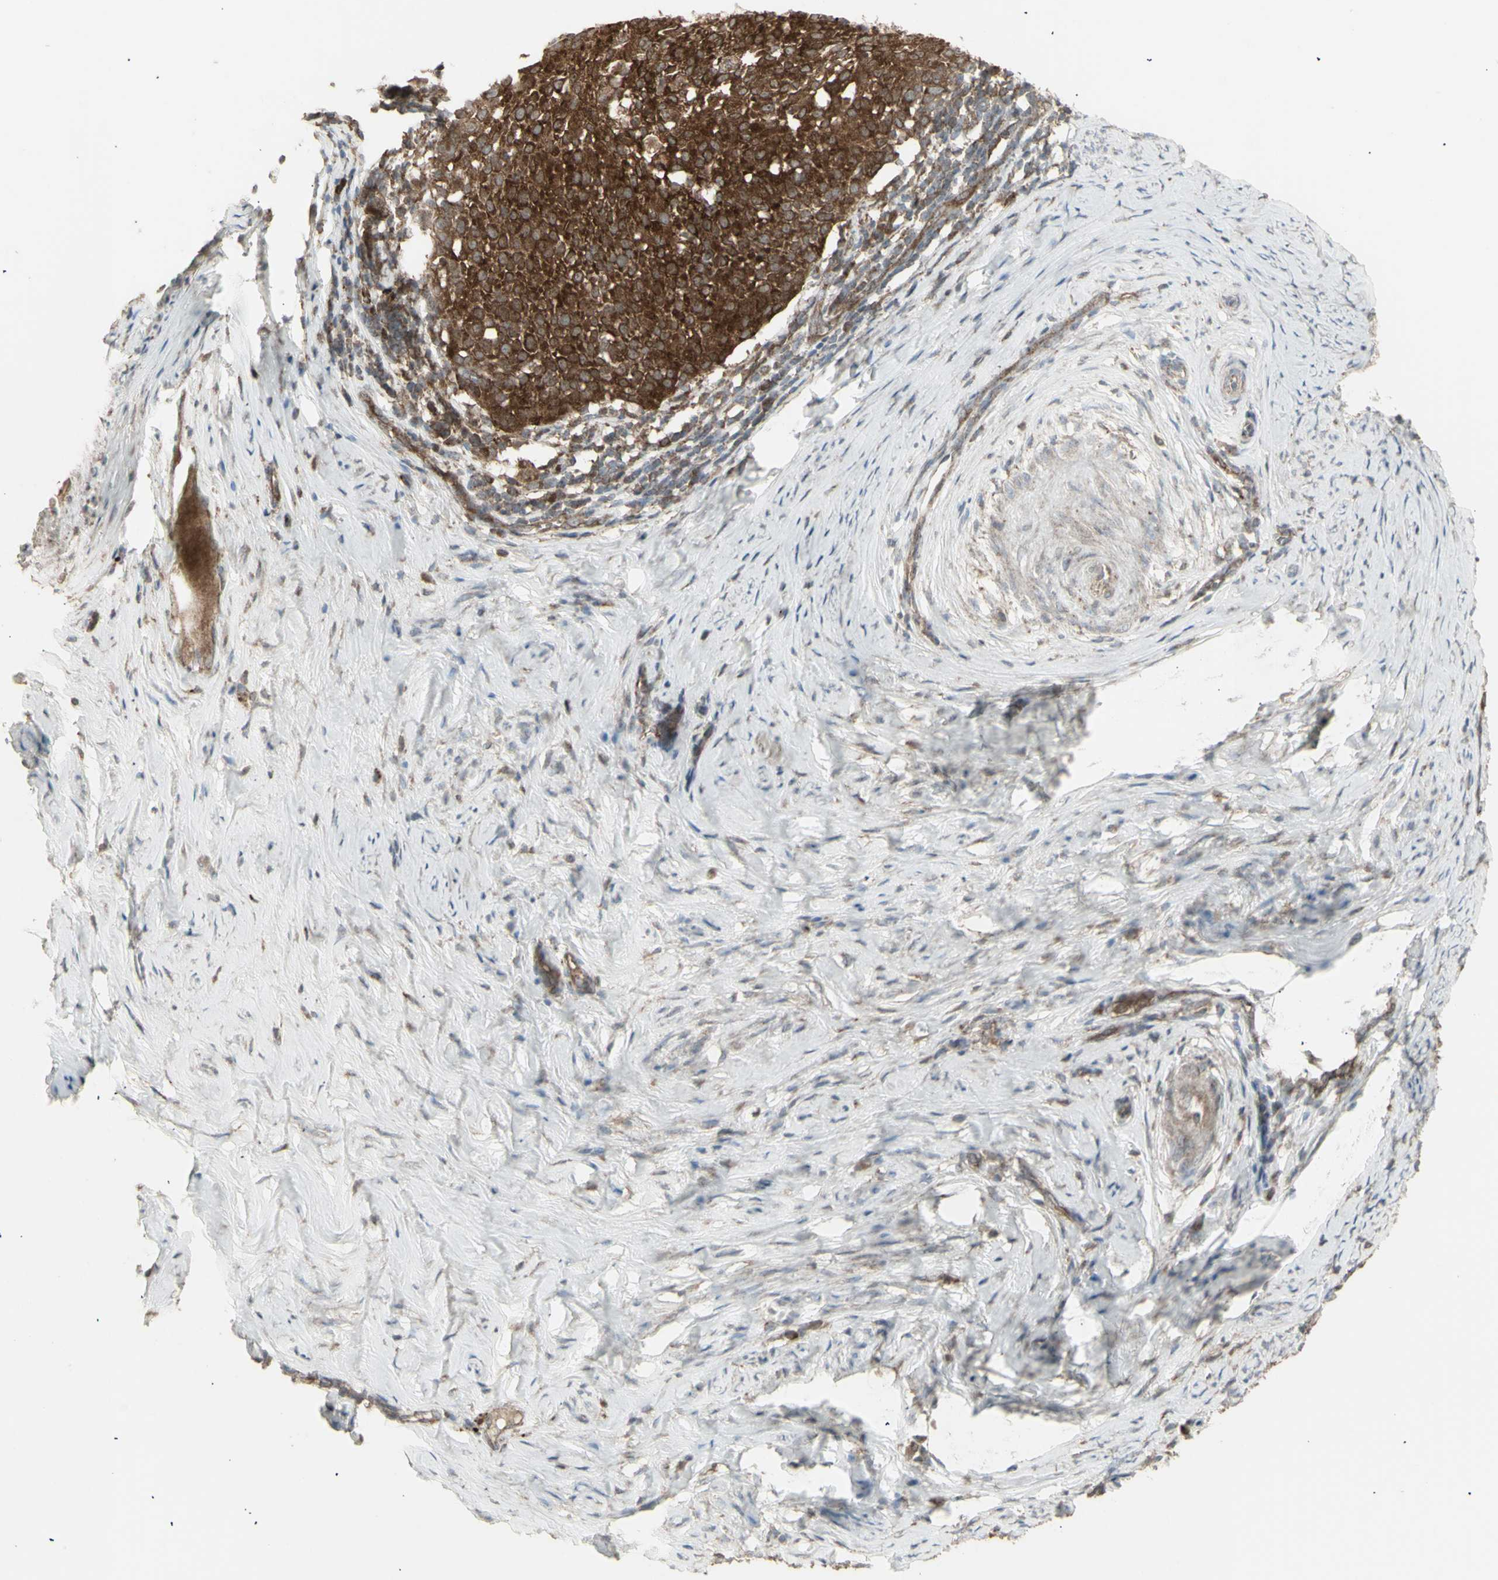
{"staining": {"intensity": "strong", "quantity": ">75%", "location": "cytoplasmic/membranous"}, "tissue": "cervical cancer", "cell_type": "Tumor cells", "image_type": "cancer", "snomed": [{"axis": "morphology", "description": "Squamous cell carcinoma, NOS"}, {"axis": "topography", "description": "Cervix"}], "caption": "The image exhibits immunohistochemical staining of cervical cancer. There is strong cytoplasmic/membranous positivity is present in about >75% of tumor cells. (brown staining indicates protein expression, while blue staining denotes nuclei).", "gene": "RNASEL", "patient": {"sex": "female", "age": 51}}